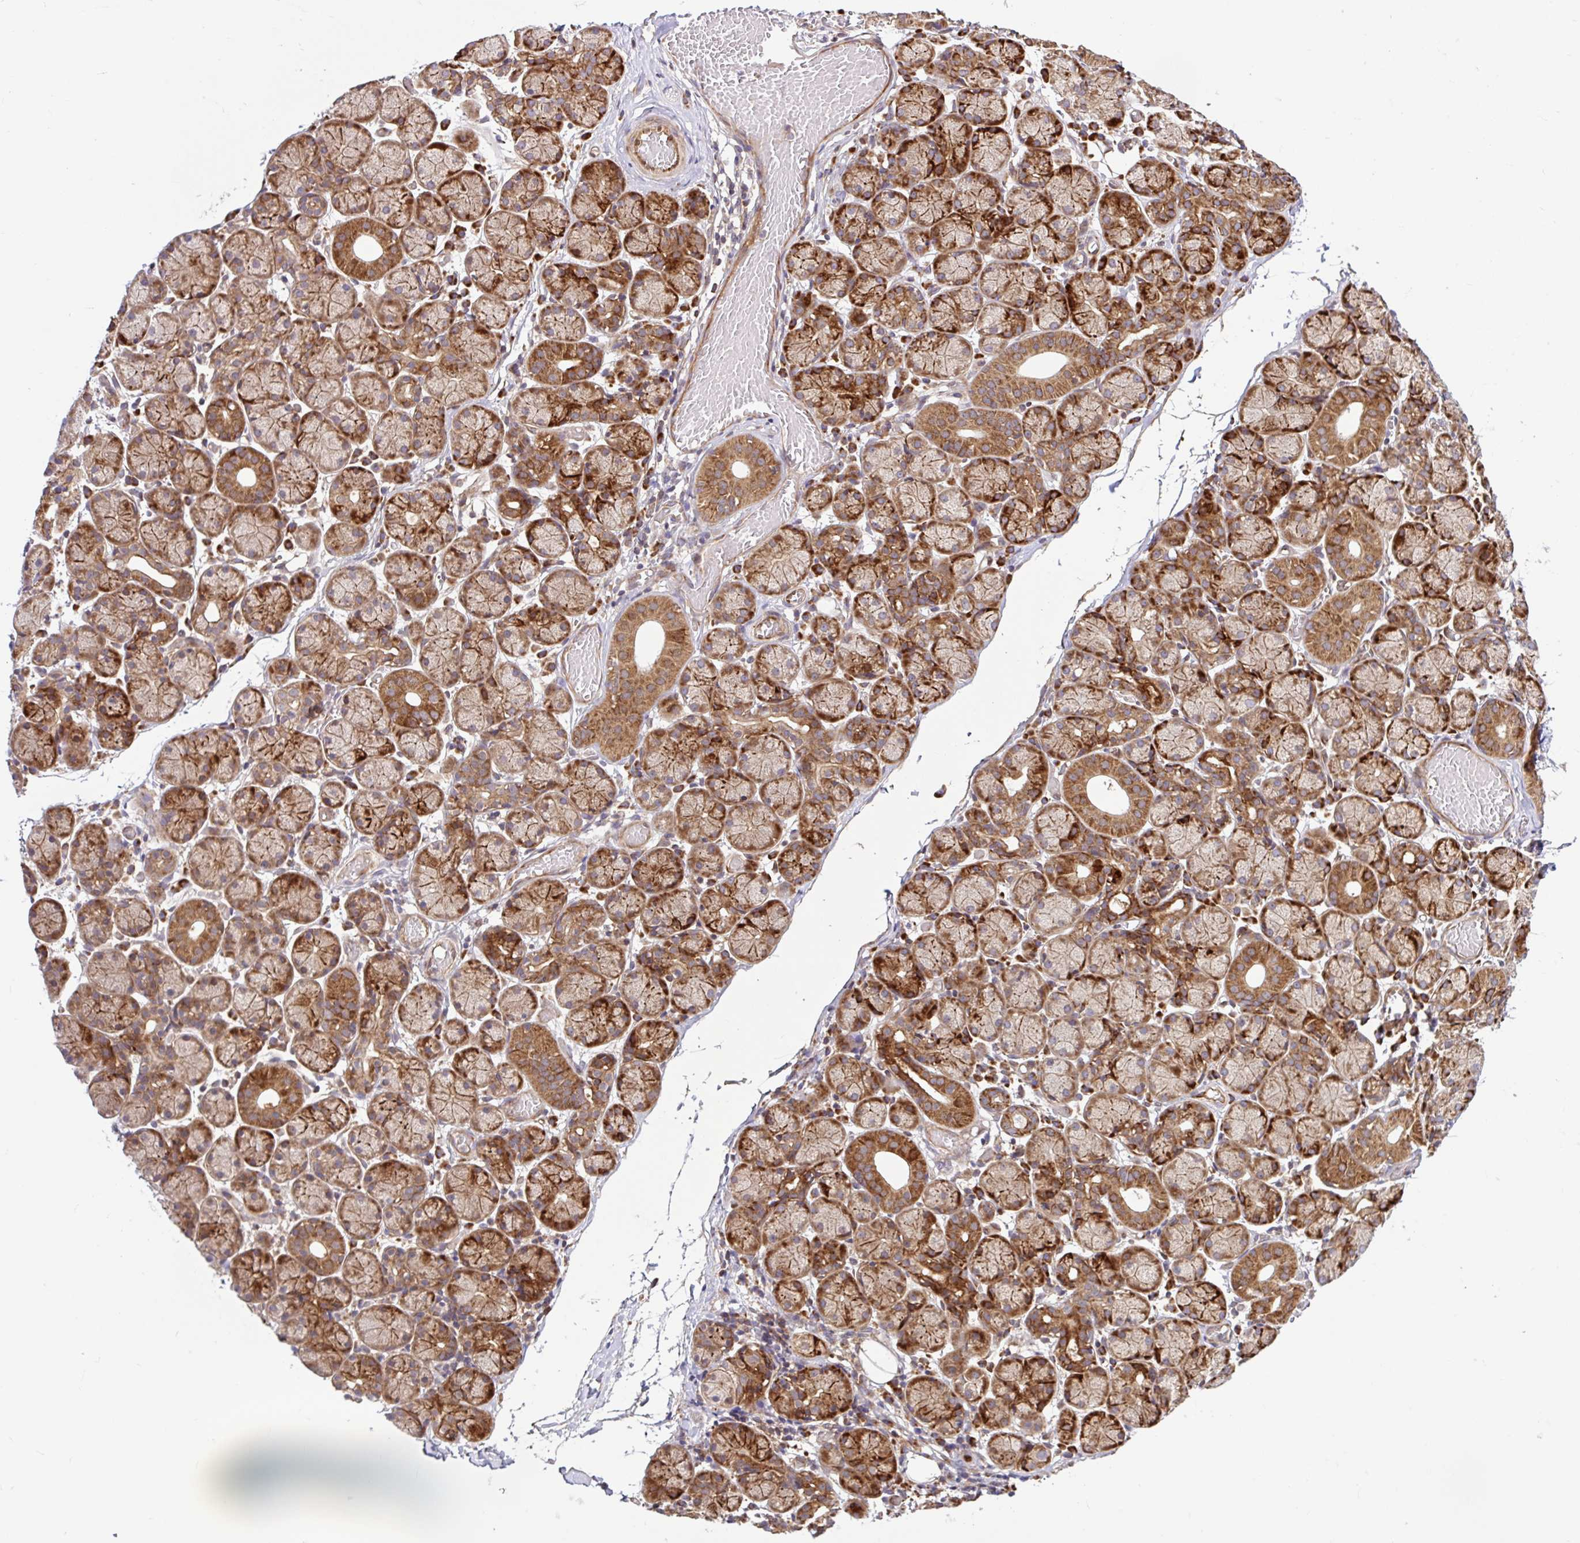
{"staining": {"intensity": "strong", "quantity": "25%-75%", "location": "cytoplasmic/membranous"}, "tissue": "salivary gland", "cell_type": "Glandular cells", "image_type": "normal", "snomed": [{"axis": "morphology", "description": "Normal tissue, NOS"}, {"axis": "topography", "description": "Salivary gland"}], "caption": "The image reveals immunohistochemical staining of unremarkable salivary gland. There is strong cytoplasmic/membranous staining is seen in approximately 25%-75% of glandular cells. (Stains: DAB in brown, nuclei in blue, Microscopy: brightfield microscopy at high magnification).", "gene": "NTPCR", "patient": {"sex": "female", "age": 24}}